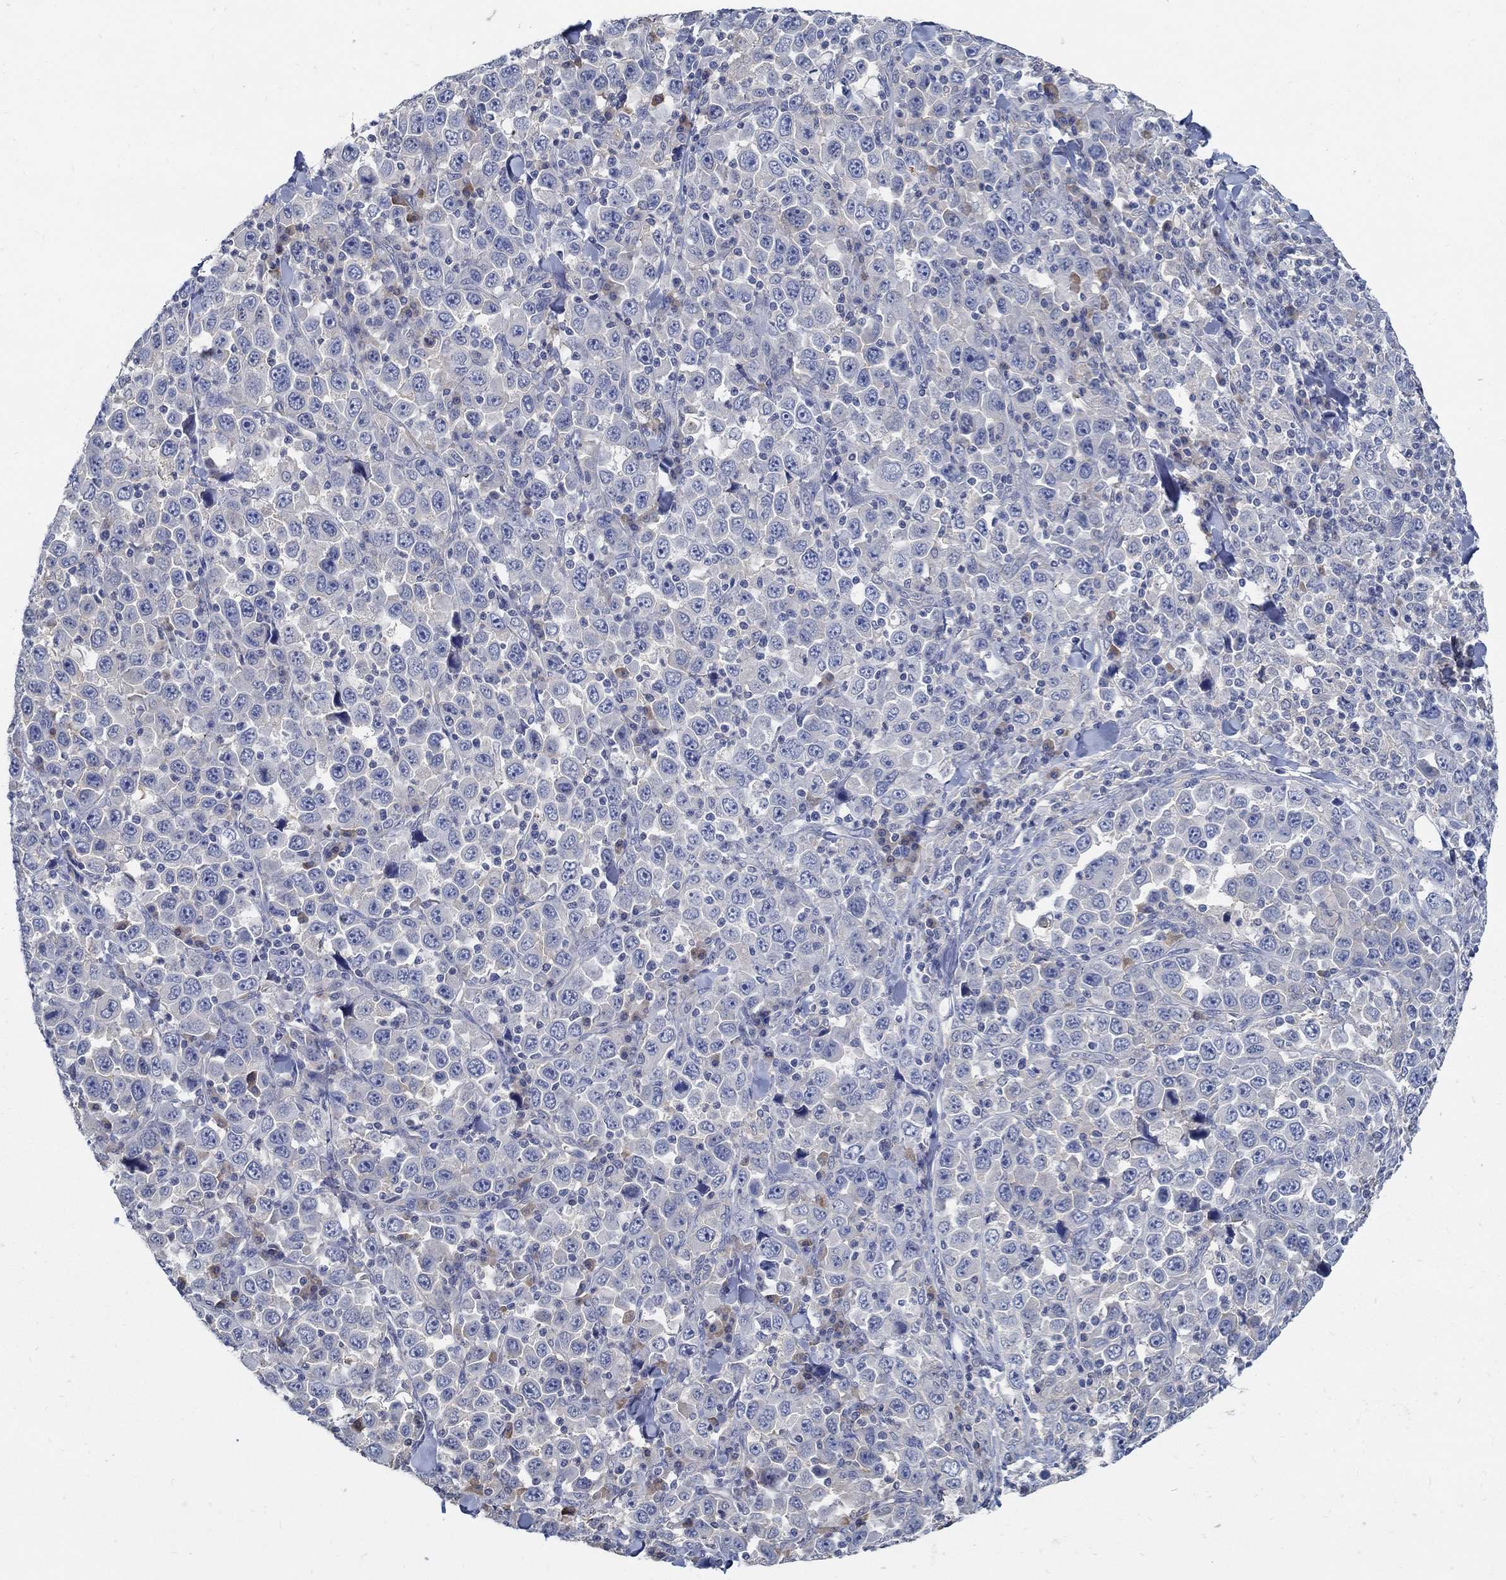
{"staining": {"intensity": "negative", "quantity": "none", "location": "none"}, "tissue": "stomach cancer", "cell_type": "Tumor cells", "image_type": "cancer", "snomed": [{"axis": "morphology", "description": "Normal tissue, NOS"}, {"axis": "morphology", "description": "Adenocarcinoma, NOS"}, {"axis": "topography", "description": "Stomach, upper"}, {"axis": "topography", "description": "Stomach"}], "caption": "The image exhibits no significant expression in tumor cells of adenocarcinoma (stomach).", "gene": "PCDH11X", "patient": {"sex": "male", "age": 59}}